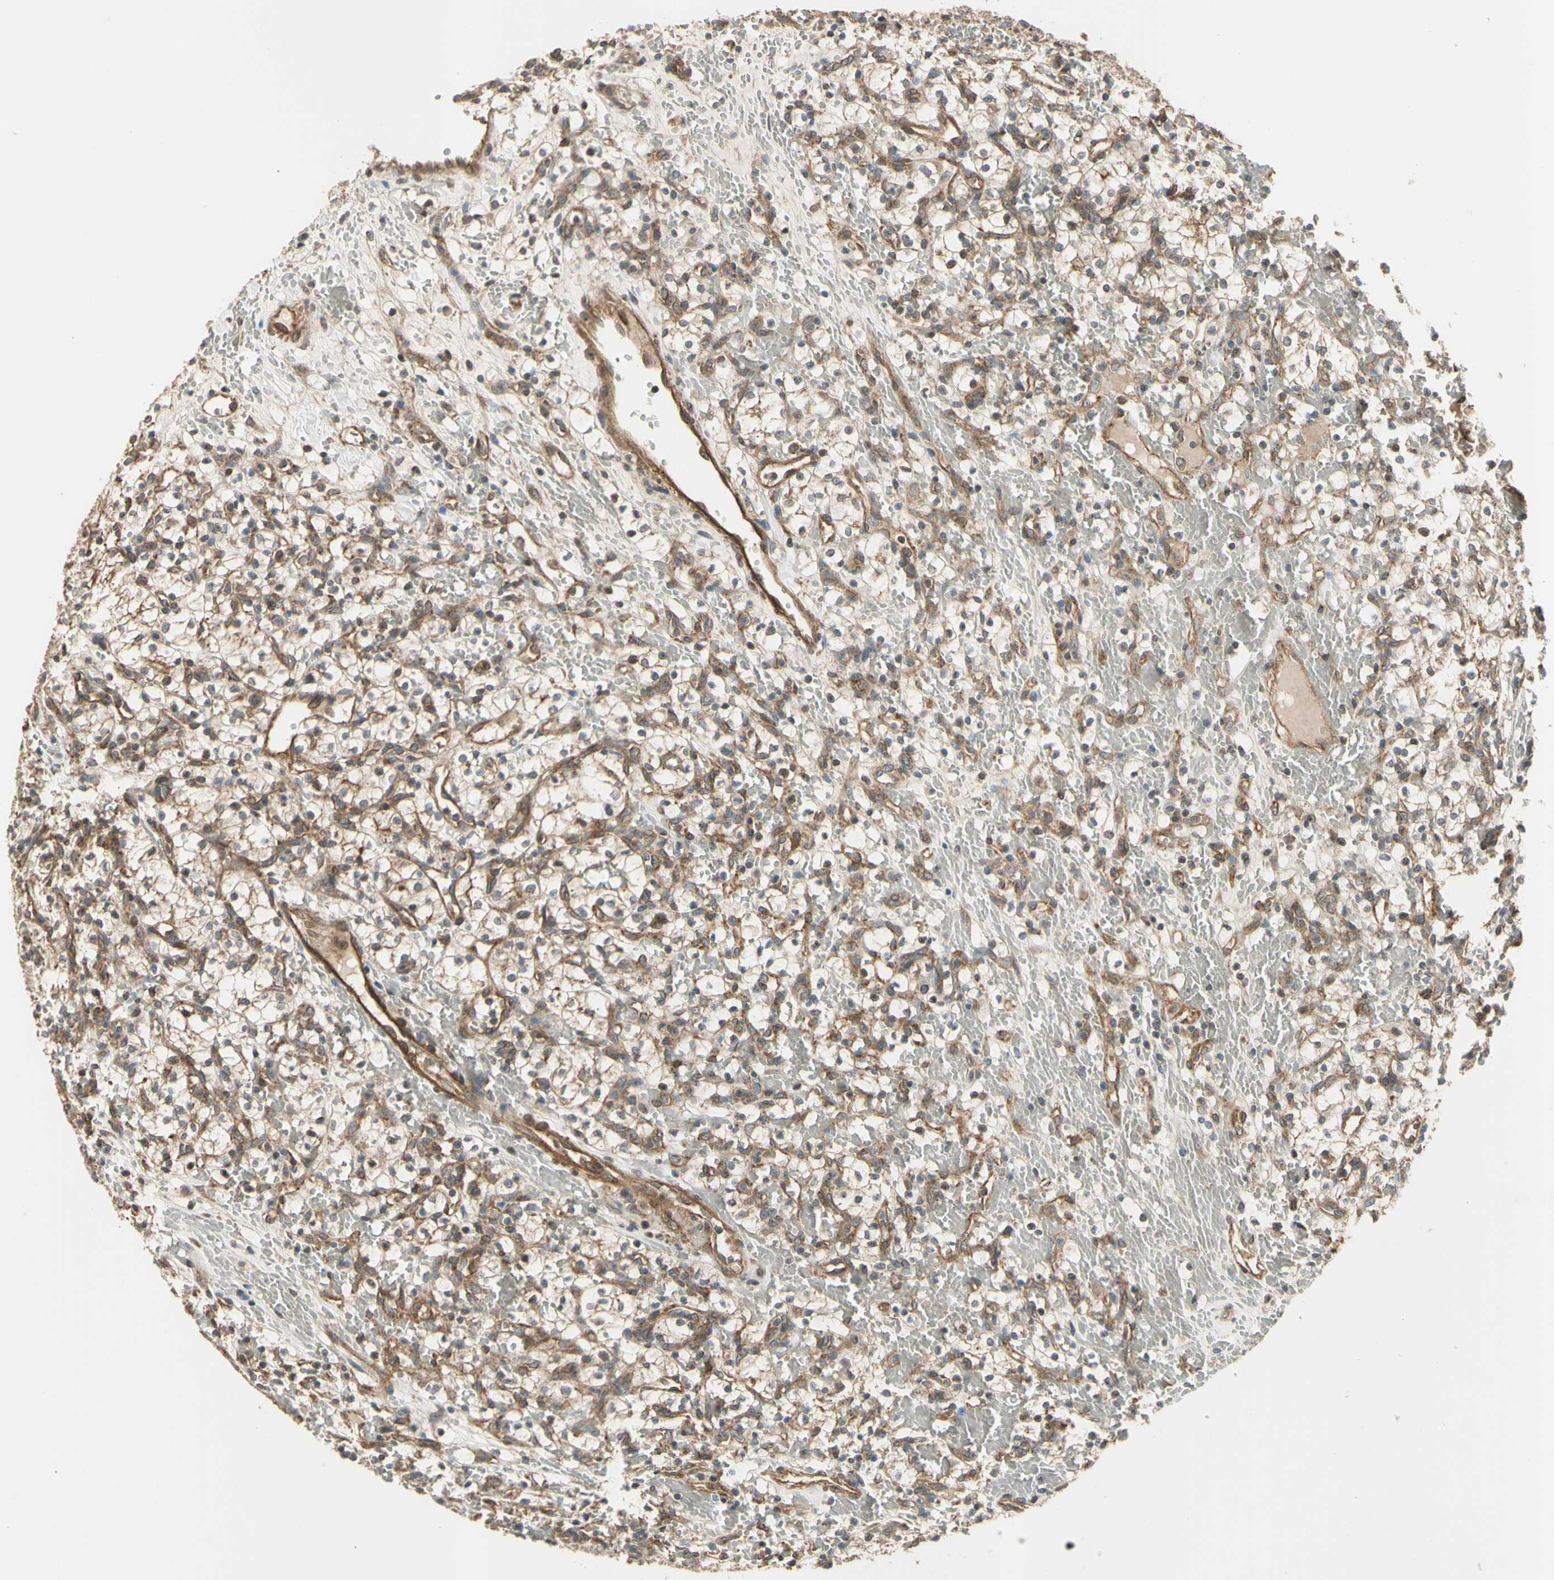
{"staining": {"intensity": "moderate", "quantity": "25%-75%", "location": "cytoplasmic/membranous"}, "tissue": "renal cancer", "cell_type": "Tumor cells", "image_type": "cancer", "snomed": [{"axis": "morphology", "description": "Adenocarcinoma, NOS"}, {"axis": "topography", "description": "Kidney"}], "caption": "IHC micrograph of renal adenocarcinoma stained for a protein (brown), which displays medium levels of moderate cytoplasmic/membranous positivity in approximately 25%-75% of tumor cells.", "gene": "EFNB2", "patient": {"sex": "female", "age": 60}}